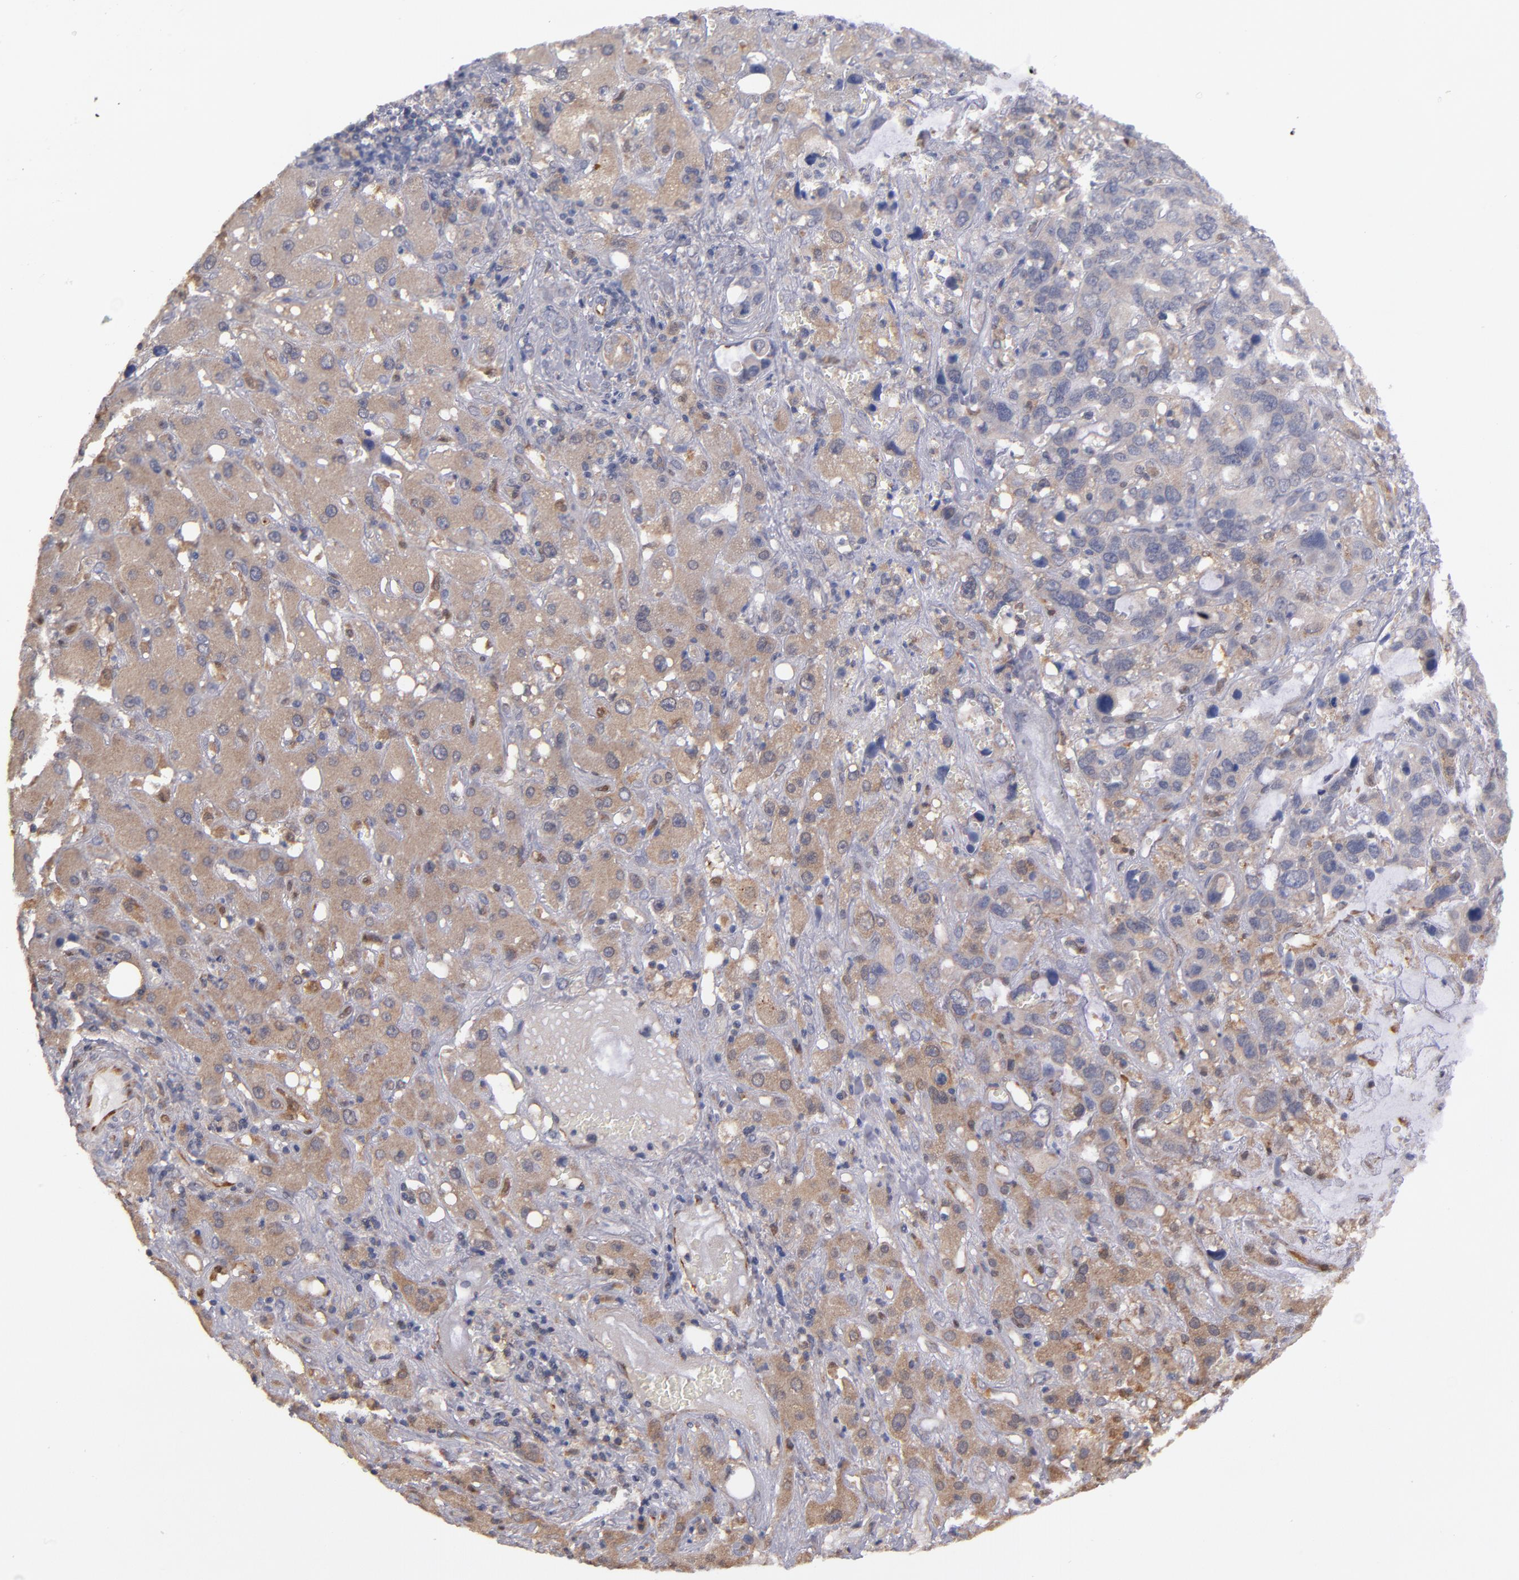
{"staining": {"intensity": "moderate", "quantity": ">75%", "location": "cytoplasmic/membranous"}, "tissue": "liver cancer", "cell_type": "Tumor cells", "image_type": "cancer", "snomed": [{"axis": "morphology", "description": "Cholangiocarcinoma"}, {"axis": "topography", "description": "Liver"}], "caption": "Moderate cytoplasmic/membranous staining for a protein is present in about >75% of tumor cells of cholangiocarcinoma (liver) using immunohistochemistry (IHC).", "gene": "GMFG", "patient": {"sex": "female", "age": 65}}